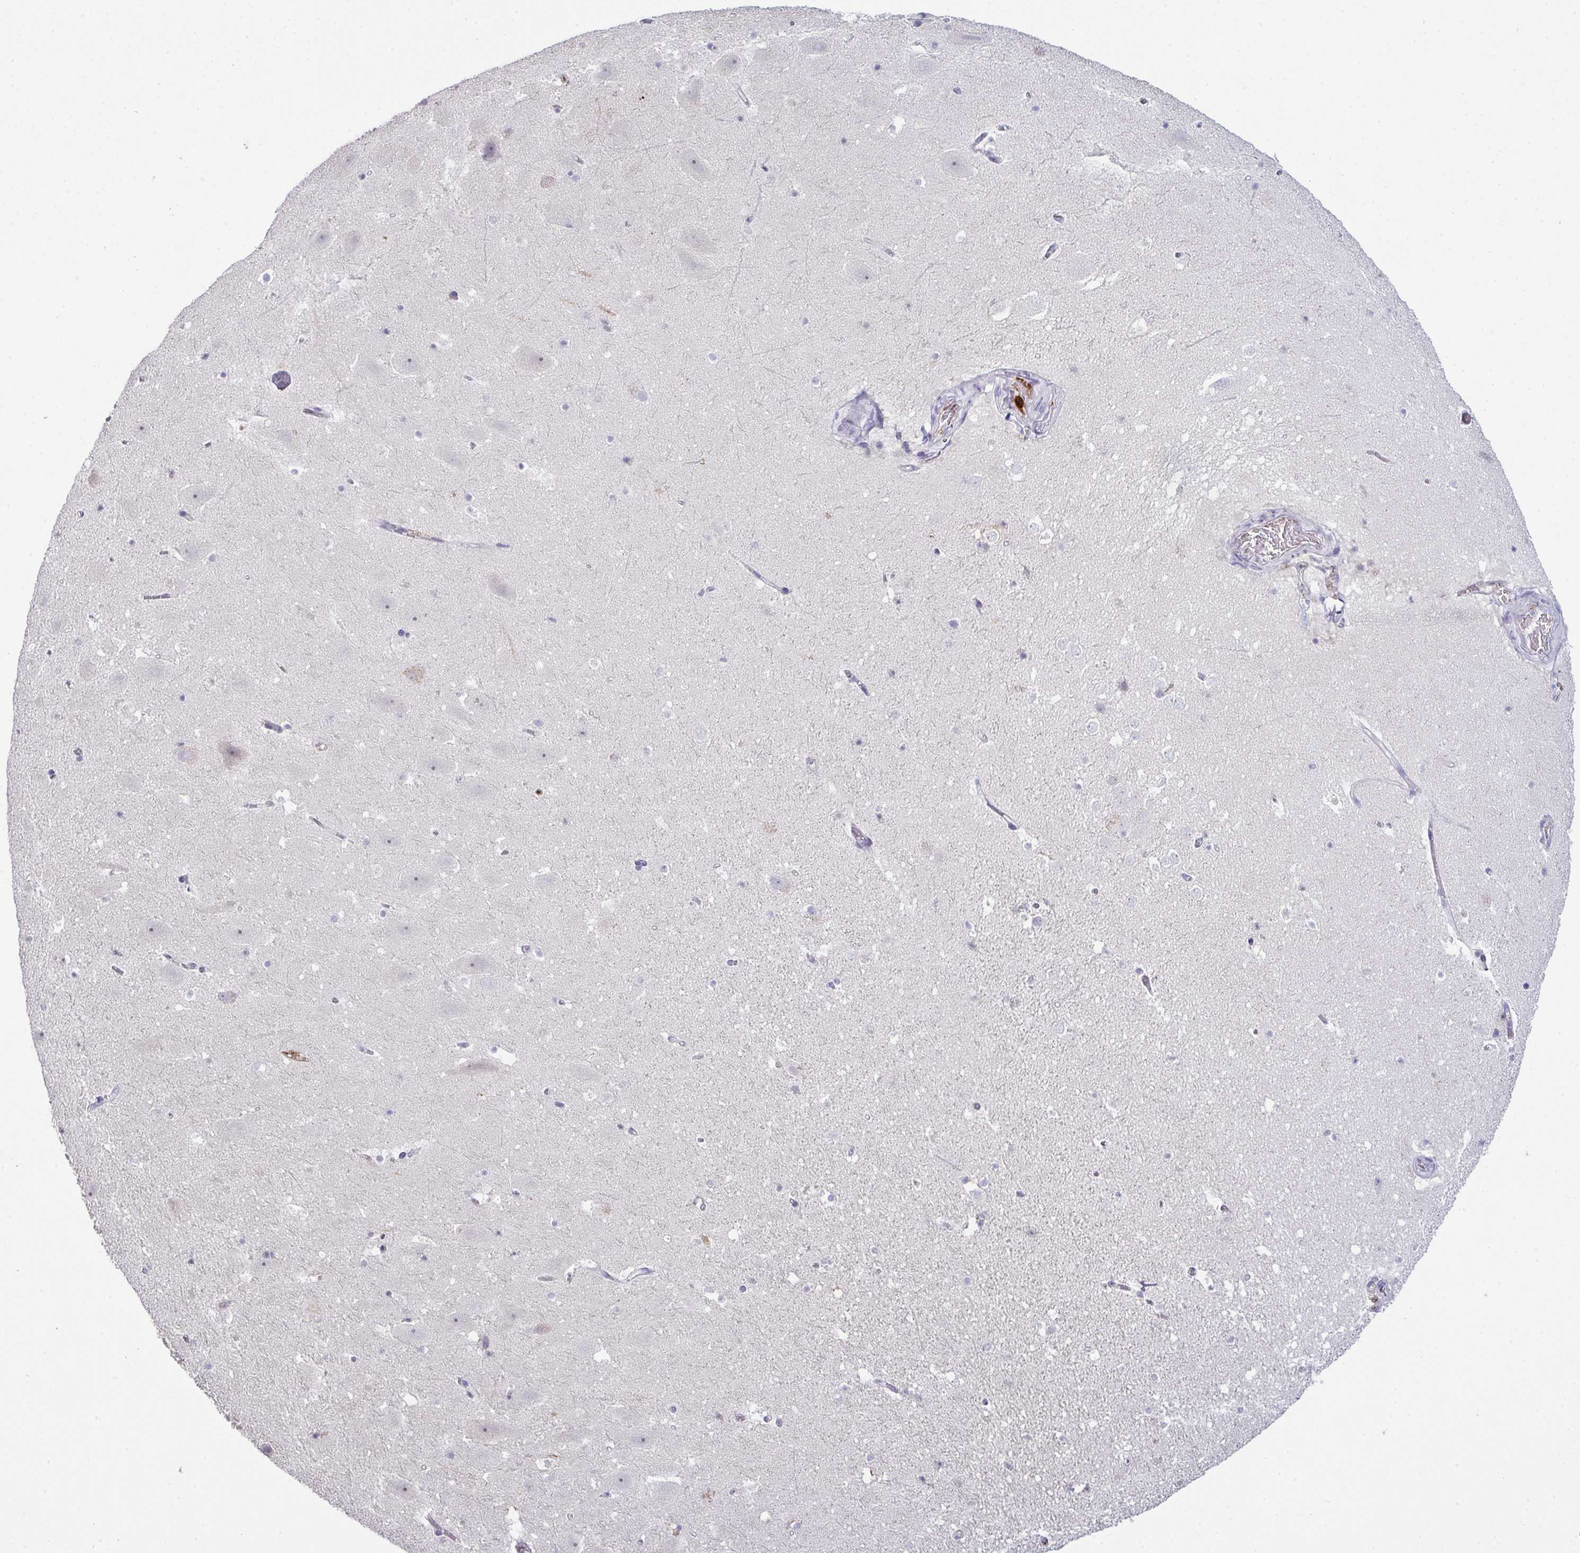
{"staining": {"intensity": "negative", "quantity": "none", "location": "none"}, "tissue": "hippocampus", "cell_type": "Glial cells", "image_type": "normal", "snomed": [{"axis": "morphology", "description": "Normal tissue, NOS"}, {"axis": "topography", "description": "Hippocampus"}], "caption": "The histopathology image displays no significant expression in glial cells of hippocampus.", "gene": "ADAM21", "patient": {"sex": "female", "age": 42}}